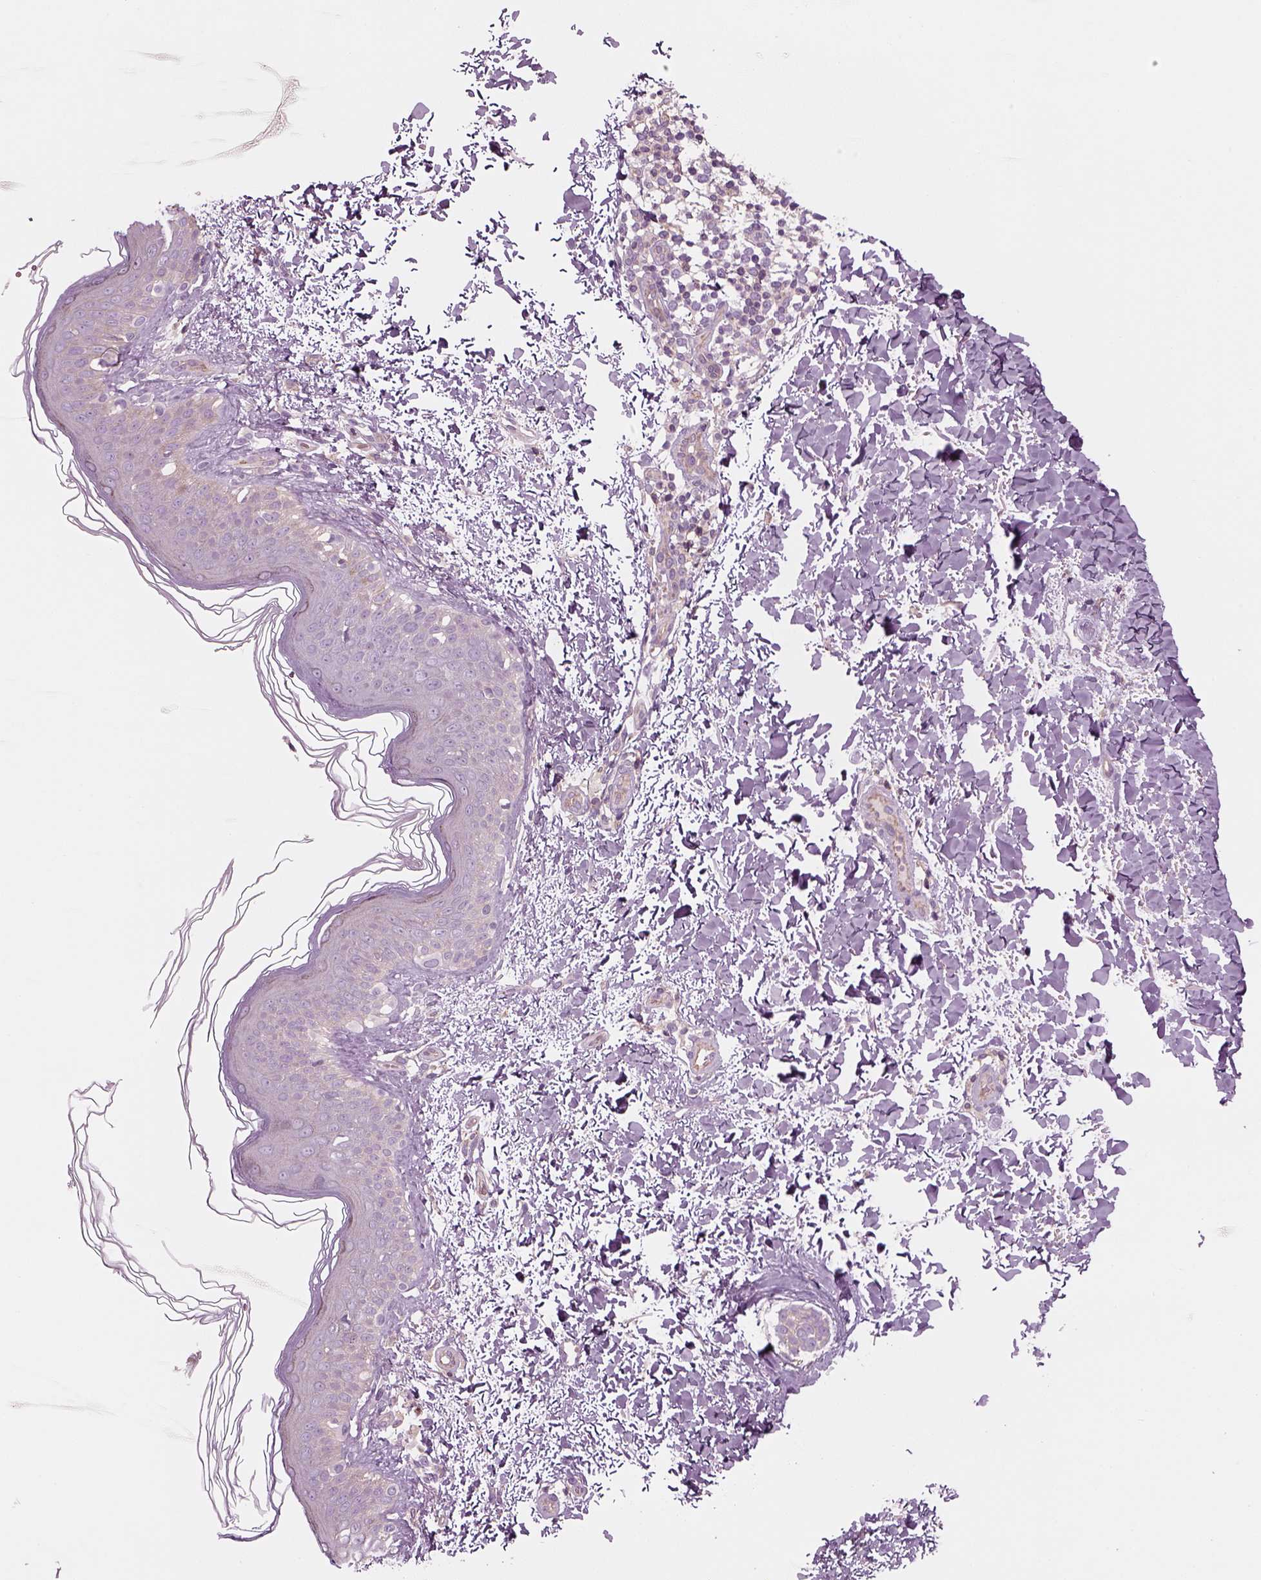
{"staining": {"intensity": "weak", "quantity": "25%-75%", "location": "cytoplasmic/membranous"}, "tissue": "skin cancer", "cell_type": "Tumor cells", "image_type": "cancer", "snomed": [{"axis": "morphology", "description": "Normal tissue, NOS"}, {"axis": "morphology", "description": "Basal cell carcinoma"}, {"axis": "topography", "description": "Skin"}], "caption": "Basal cell carcinoma (skin) tissue shows weak cytoplasmic/membranous expression in approximately 25%-75% of tumor cells", "gene": "SLC2A3", "patient": {"sex": "male", "age": 46}}